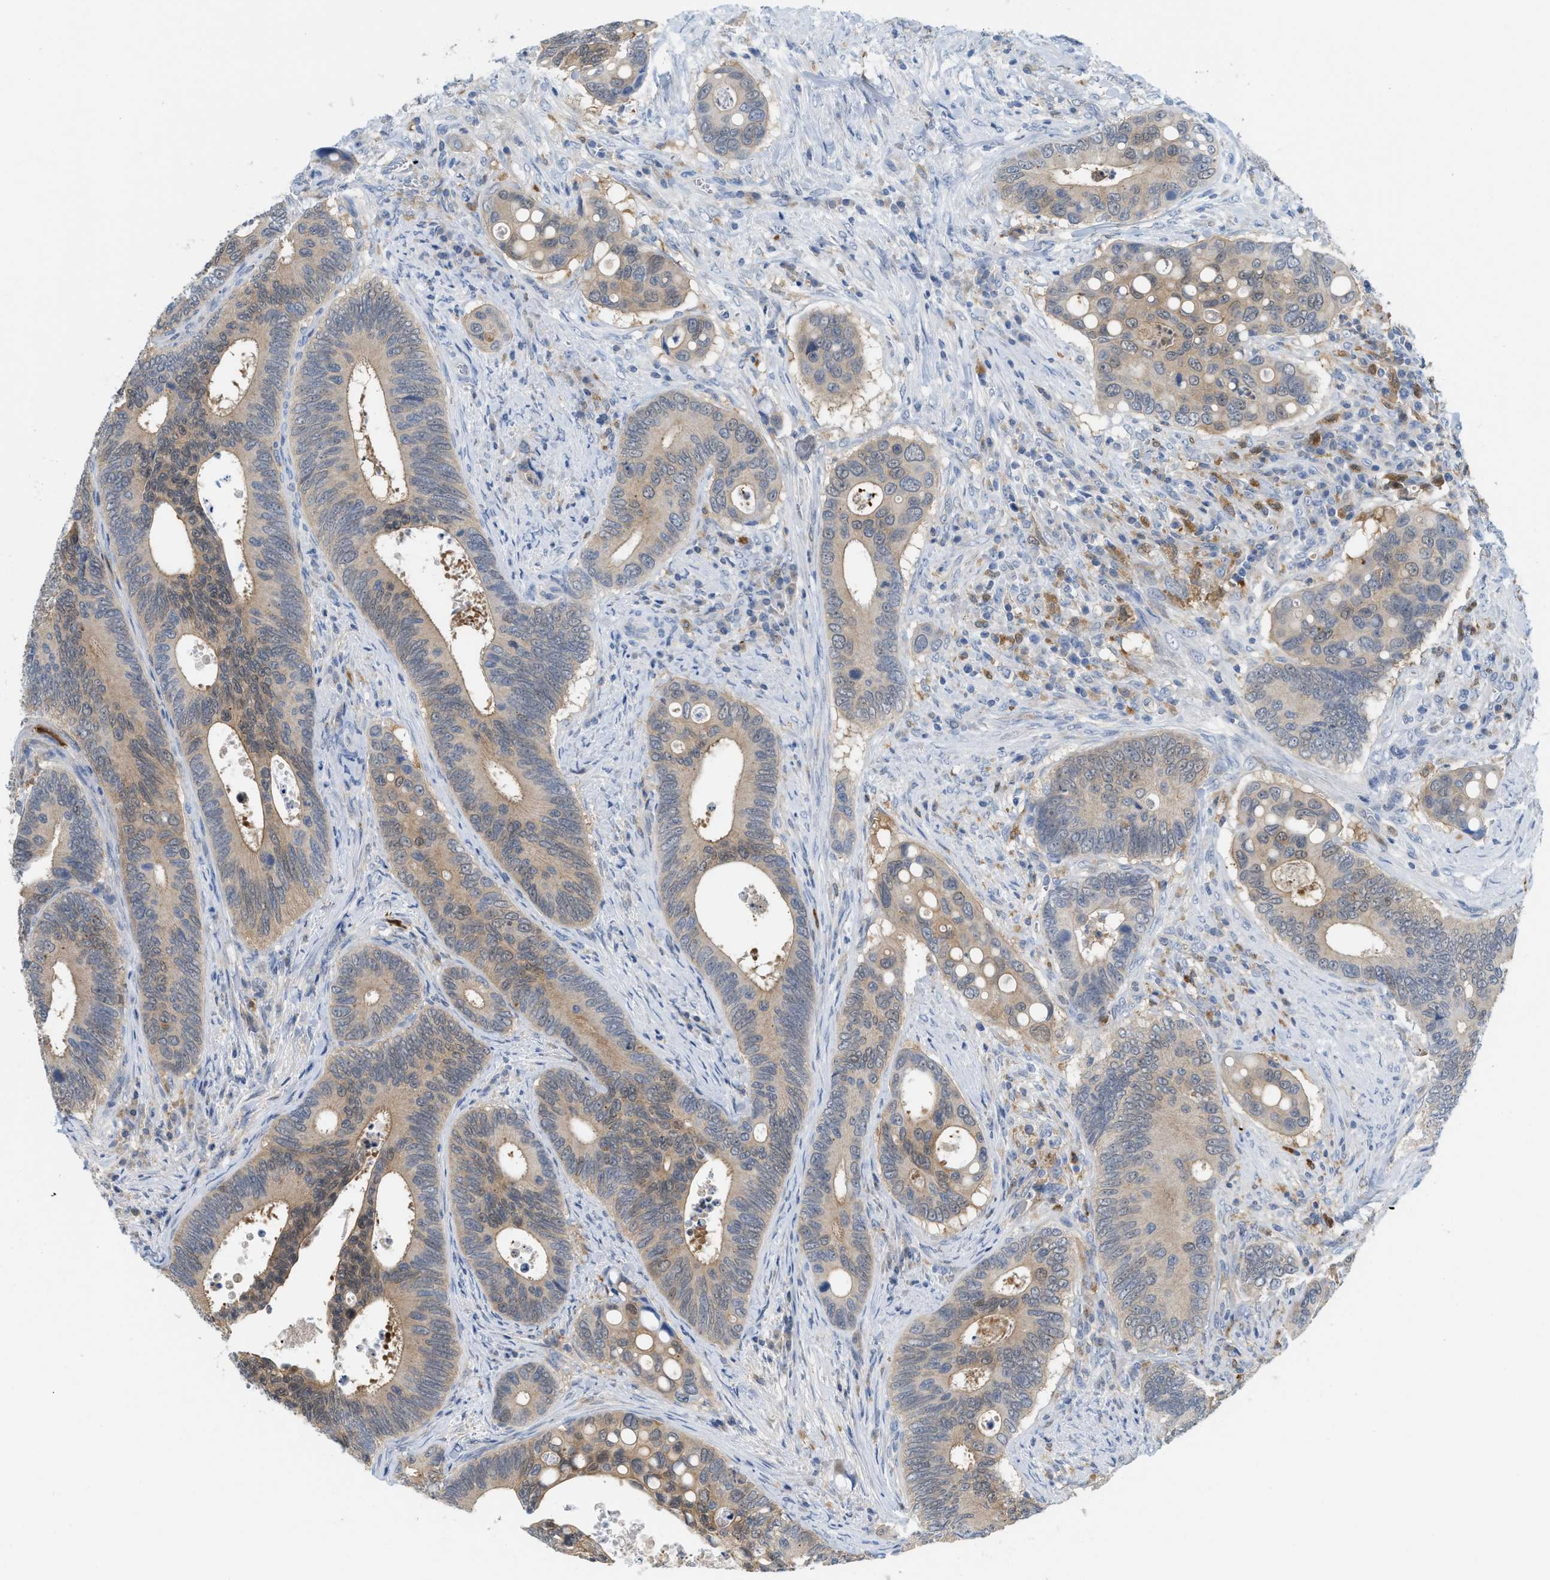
{"staining": {"intensity": "weak", "quantity": ">75%", "location": "cytoplasmic/membranous"}, "tissue": "colorectal cancer", "cell_type": "Tumor cells", "image_type": "cancer", "snomed": [{"axis": "morphology", "description": "Inflammation, NOS"}, {"axis": "morphology", "description": "Adenocarcinoma, NOS"}, {"axis": "topography", "description": "Colon"}], "caption": "Immunohistochemical staining of colorectal adenocarcinoma exhibits weak cytoplasmic/membranous protein expression in approximately >75% of tumor cells. (DAB (3,3'-diaminobenzidine) IHC, brown staining for protein, blue staining for nuclei).", "gene": "CSTB", "patient": {"sex": "male", "age": 72}}